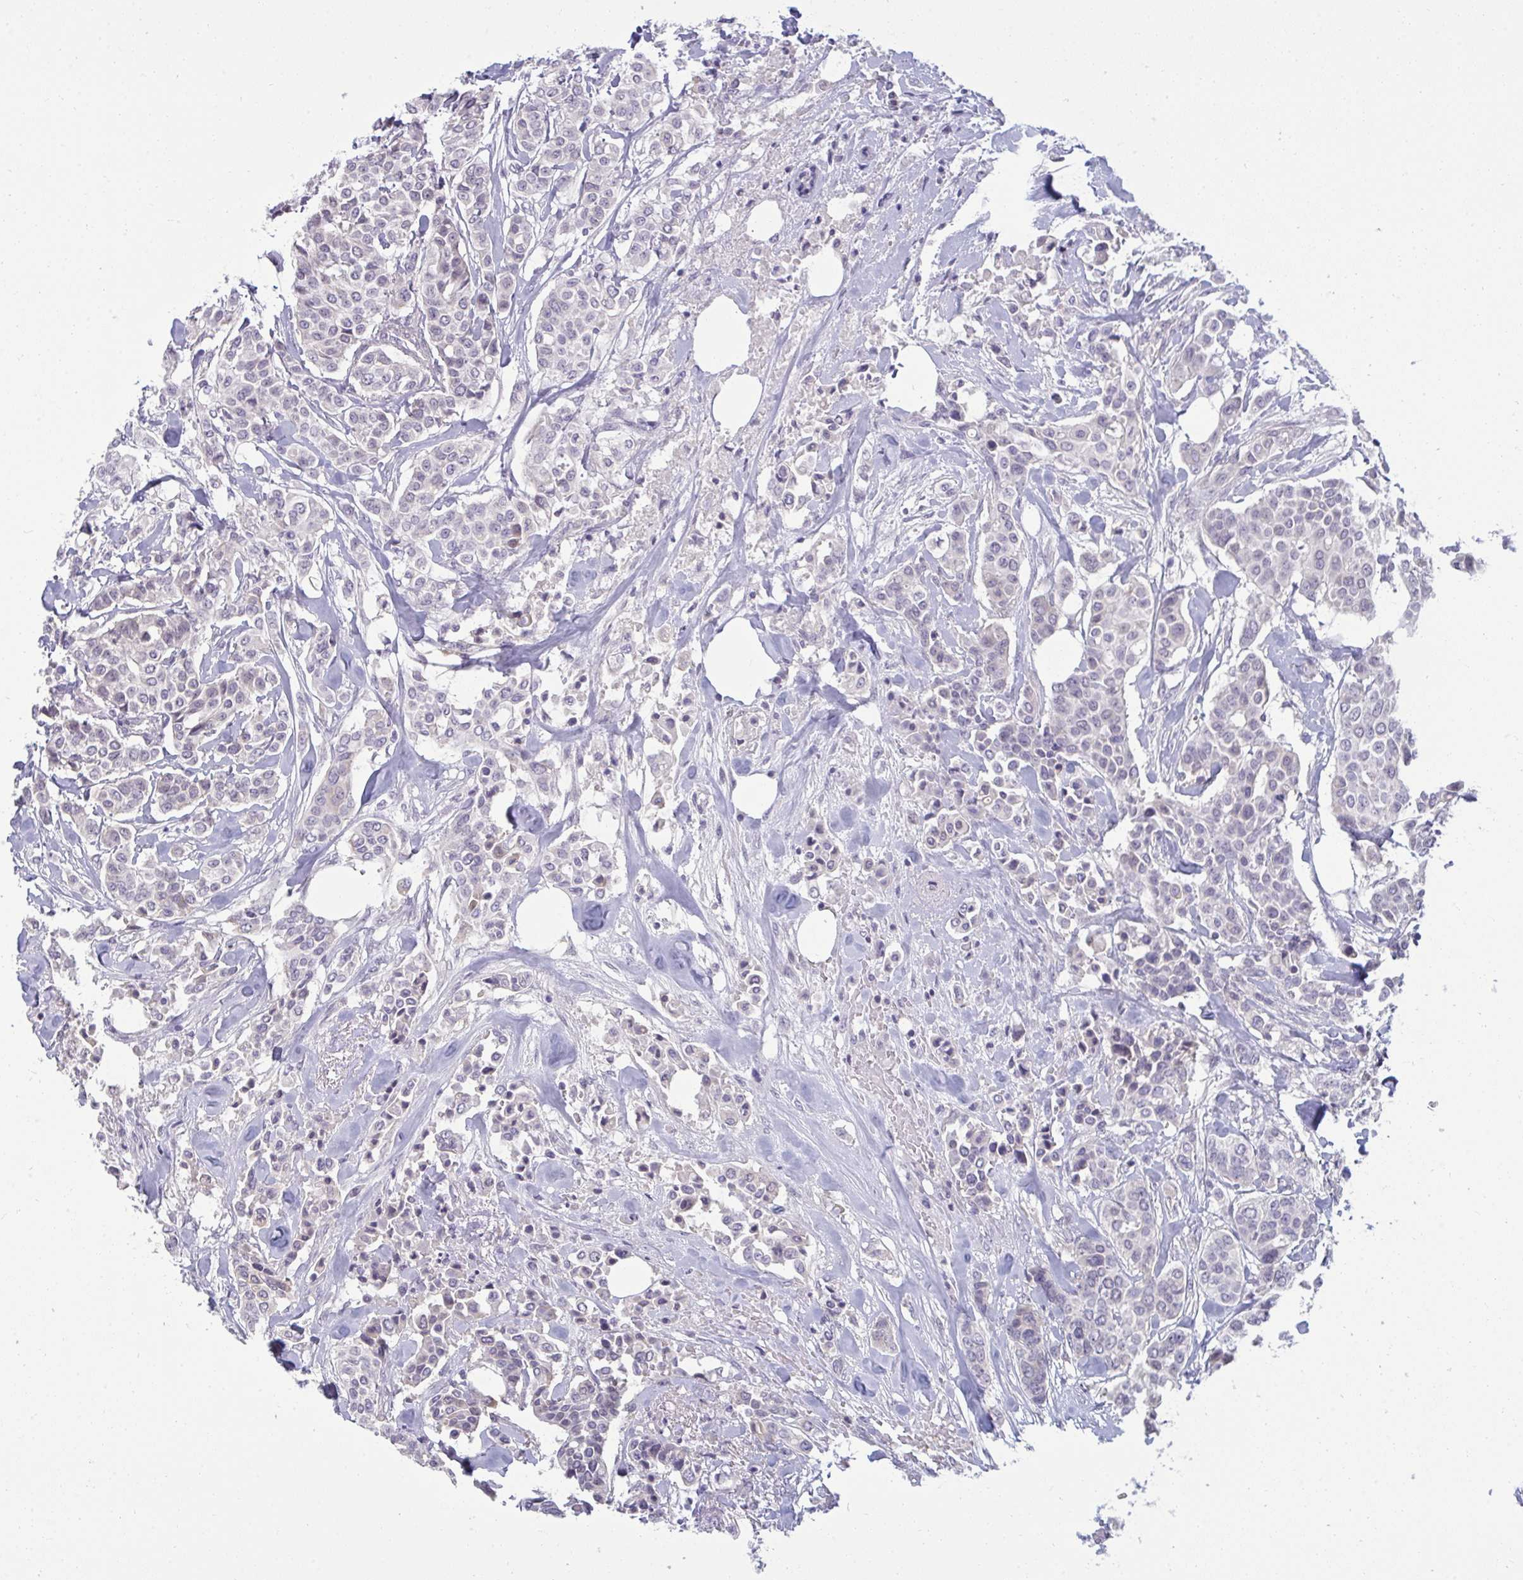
{"staining": {"intensity": "negative", "quantity": "none", "location": "none"}, "tissue": "breast cancer", "cell_type": "Tumor cells", "image_type": "cancer", "snomed": [{"axis": "morphology", "description": "Lobular carcinoma"}, {"axis": "topography", "description": "Breast"}], "caption": "DAB immunohistochemical staining of human lobular carcinoma (breast) displays no significant expression in tumor cells.", "gene": "RNASEH1", "patient": {"sex": "female", "age": 51}}